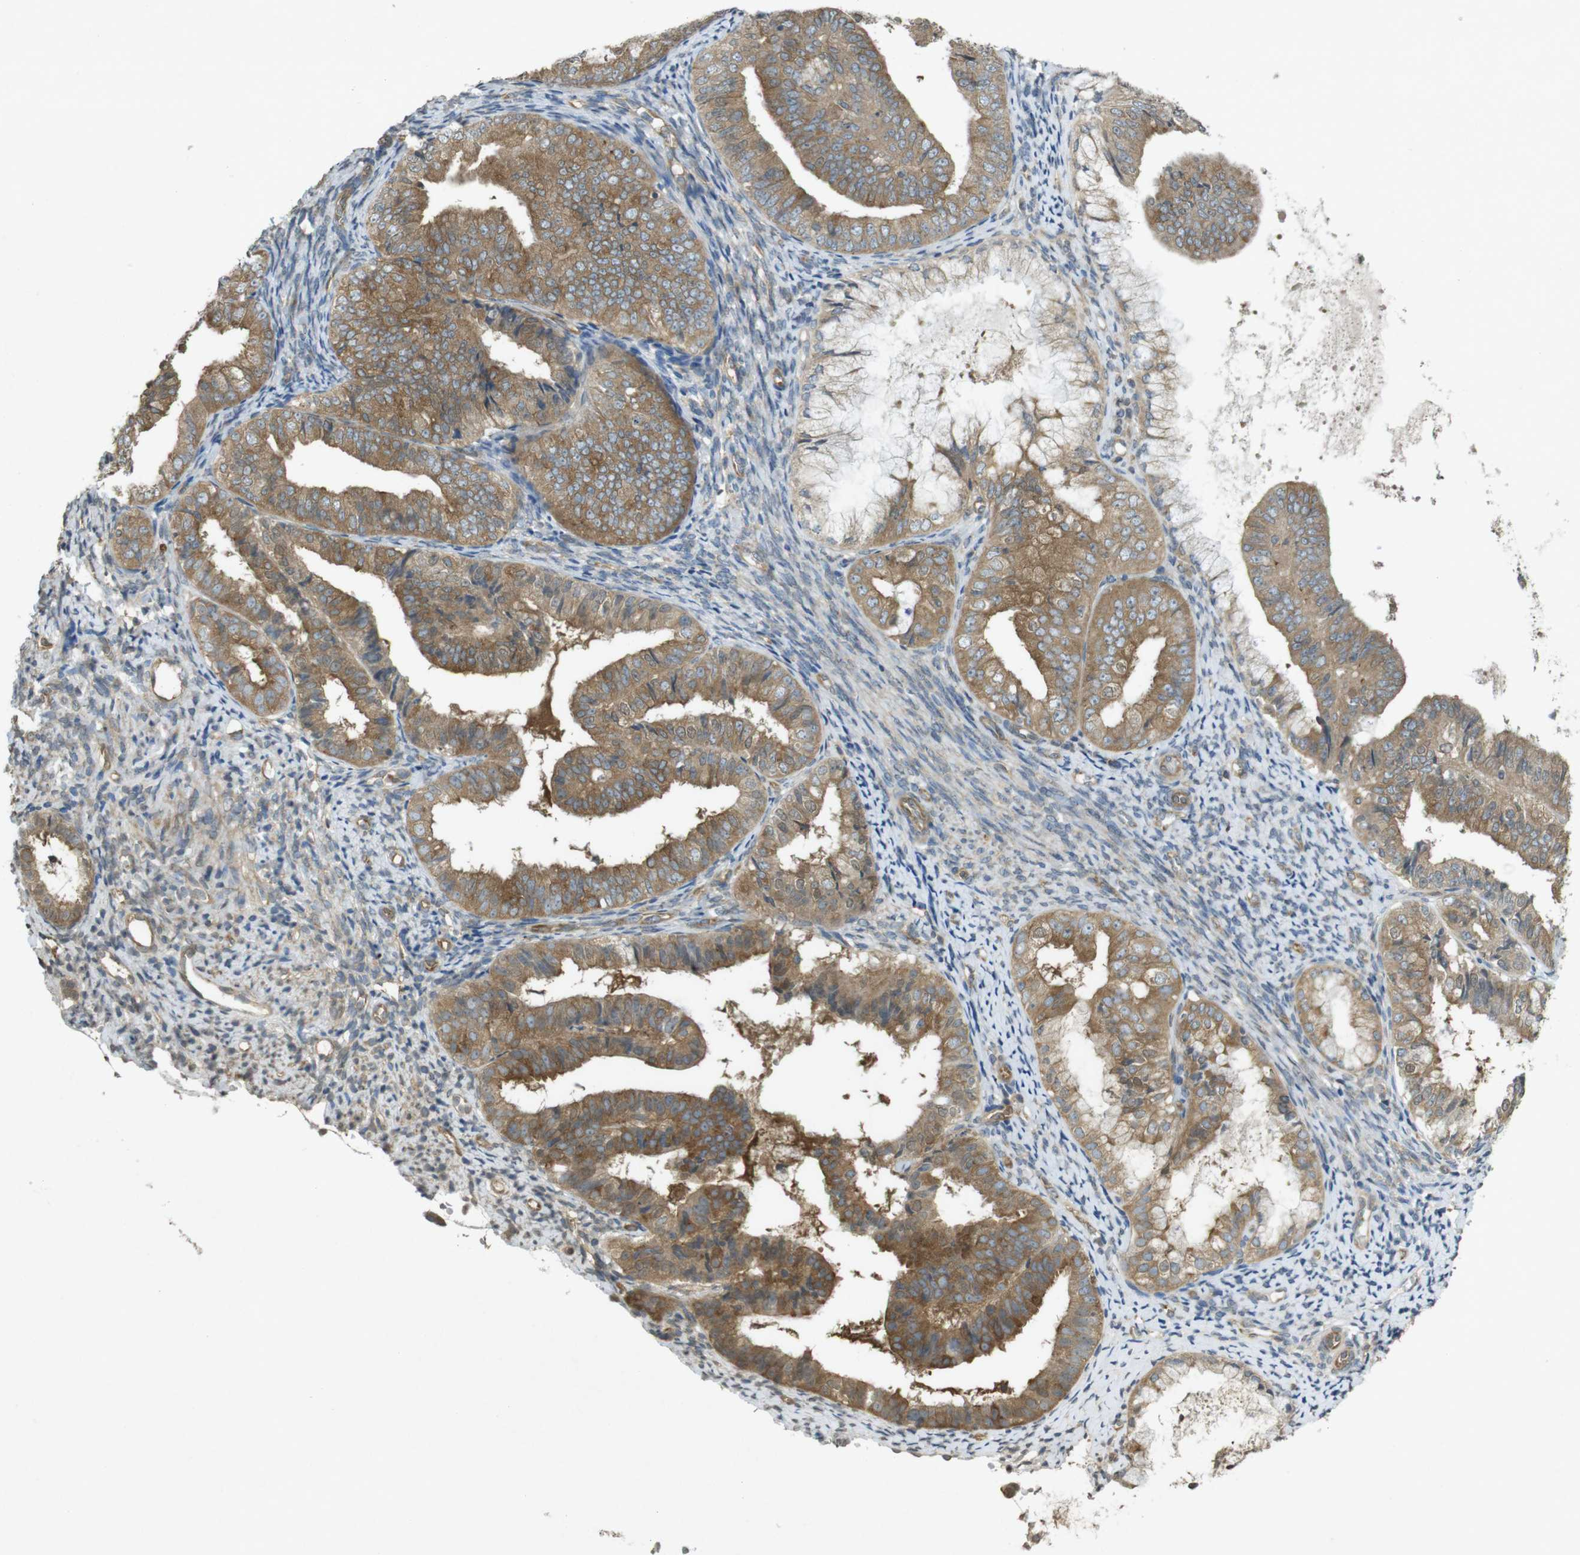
{"staining": {"intensity": "moderate", "quantity": ">75%", "location": "cytoplasmic/membranous"}, "tissue": "endometrial cancer", "cell_type": "Tumor cells", "image_type": "cancer", "snomed": [{"axis": "morphology", "description": "Adenocarcinoma, NOS"}, {"axis": "topography", "description": "Endometrium"}], "caption": "Protein analysis of adenocarcinoma (endometrial) tissue demonstrates moderate cytoplasmic/membranous staining in approximately >75% of tumor cells. The protein is stained brown, and the nuclei are stained in blue (DAB (3,3'-diaminobenzidine) IHC with brightfield microscopy, high magnification).", "gene": "KIF5B", "patient": {"sex": "female", "age": 63}}